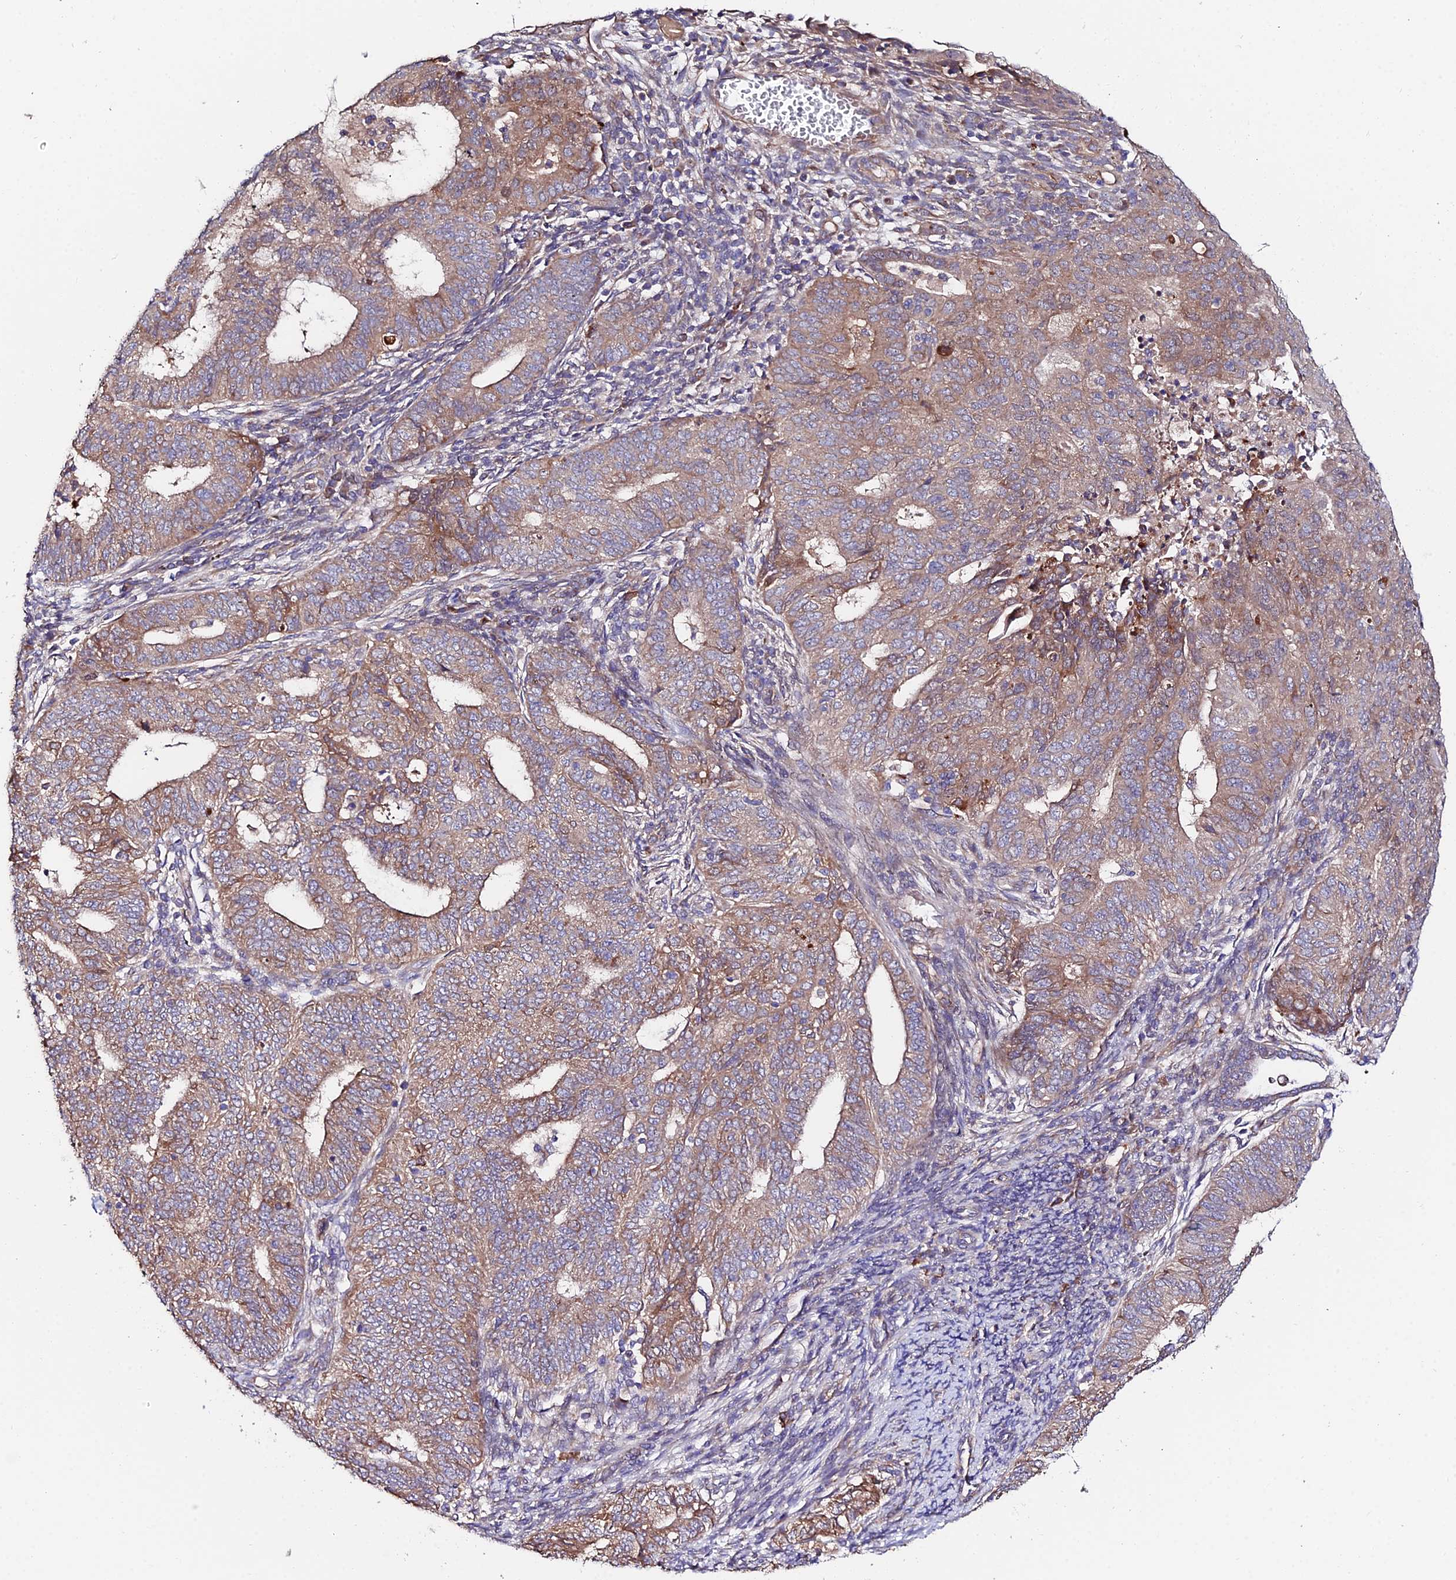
{"staining": {"intensity": "moderate", "quantity": ">75%", "location": "cytoplasmic/membranous"}, "tissue": "endometrial cancer", "cell_type": "Tumor cells", "image_type": "cancer", "snomed": [{"axis": "morphology", "description": "Adenocarcinoma, NOS"}, {"axis": "topography", "description": "Endometrium"}], "caption": "A brown stain highlights moderate cytoplasmic/membranous positivity of a protein in human endometrial cancer (adenocarcinoma) tumor cells. (Stains: DAB in brown, nuclei in blue, Microscopy: brightfield microscopy at high magnification).", "gene": "CDC37L1", "patient": {"sex": "female", "age": 62}}